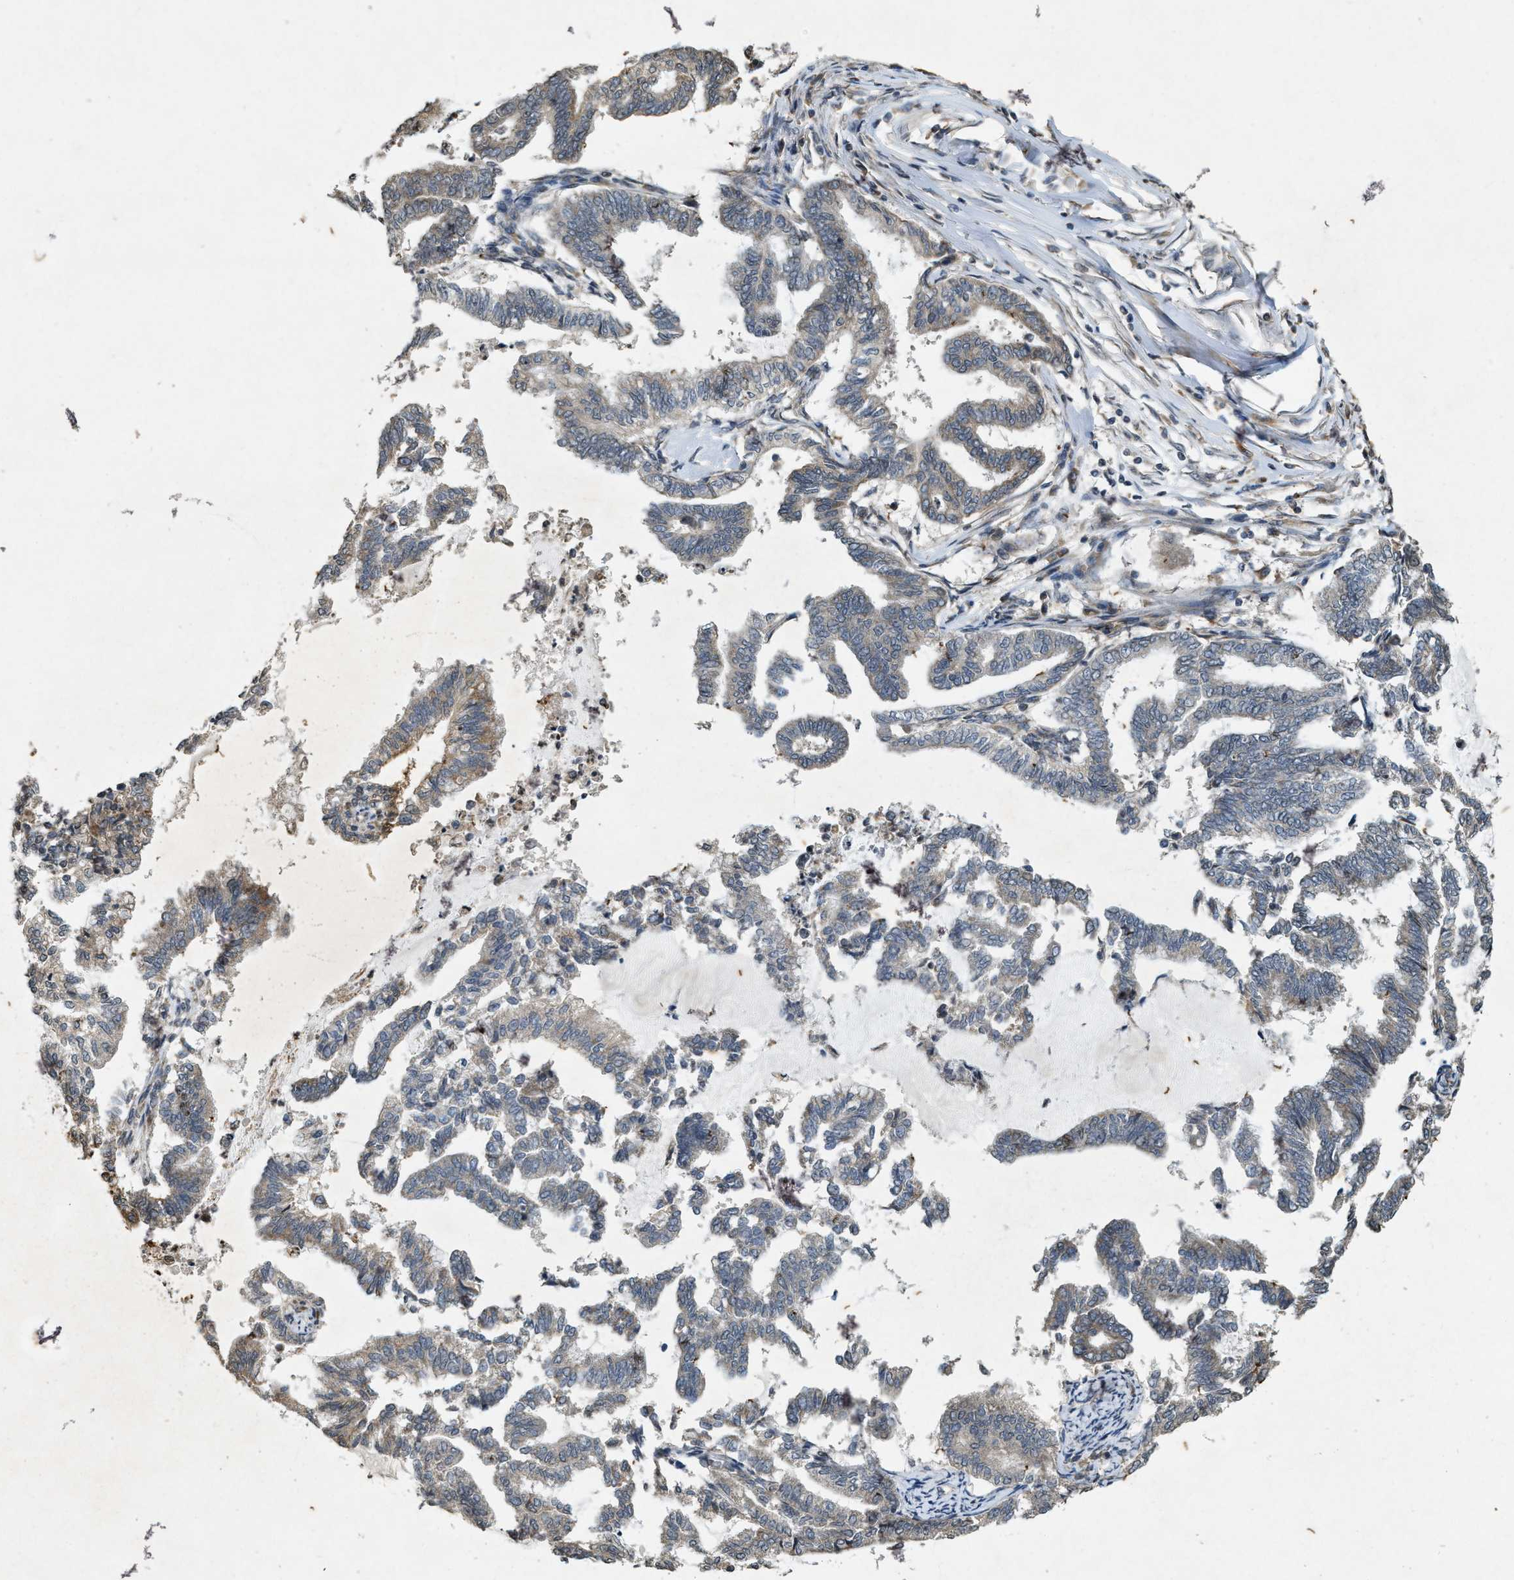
{"staining": {"intensity": "weak", "quantity": "<25%", "location": "cytoplasmic/membranous"}, "tissue": "endometrial cancer", "cell_type": "Tumor cells", "image_type": "cancer", "snomed": [{"axis": "morphology", "description": "Adenocarcinoma, NOS"}, {"axis": "topography", "description": "Endometrium"}], "caption": "Tumor cells show no significant protein positivity in adenocarcinoma (endometrial).", "gene": "KIF21A", "patient": {"sex": "female", "age": 79}}